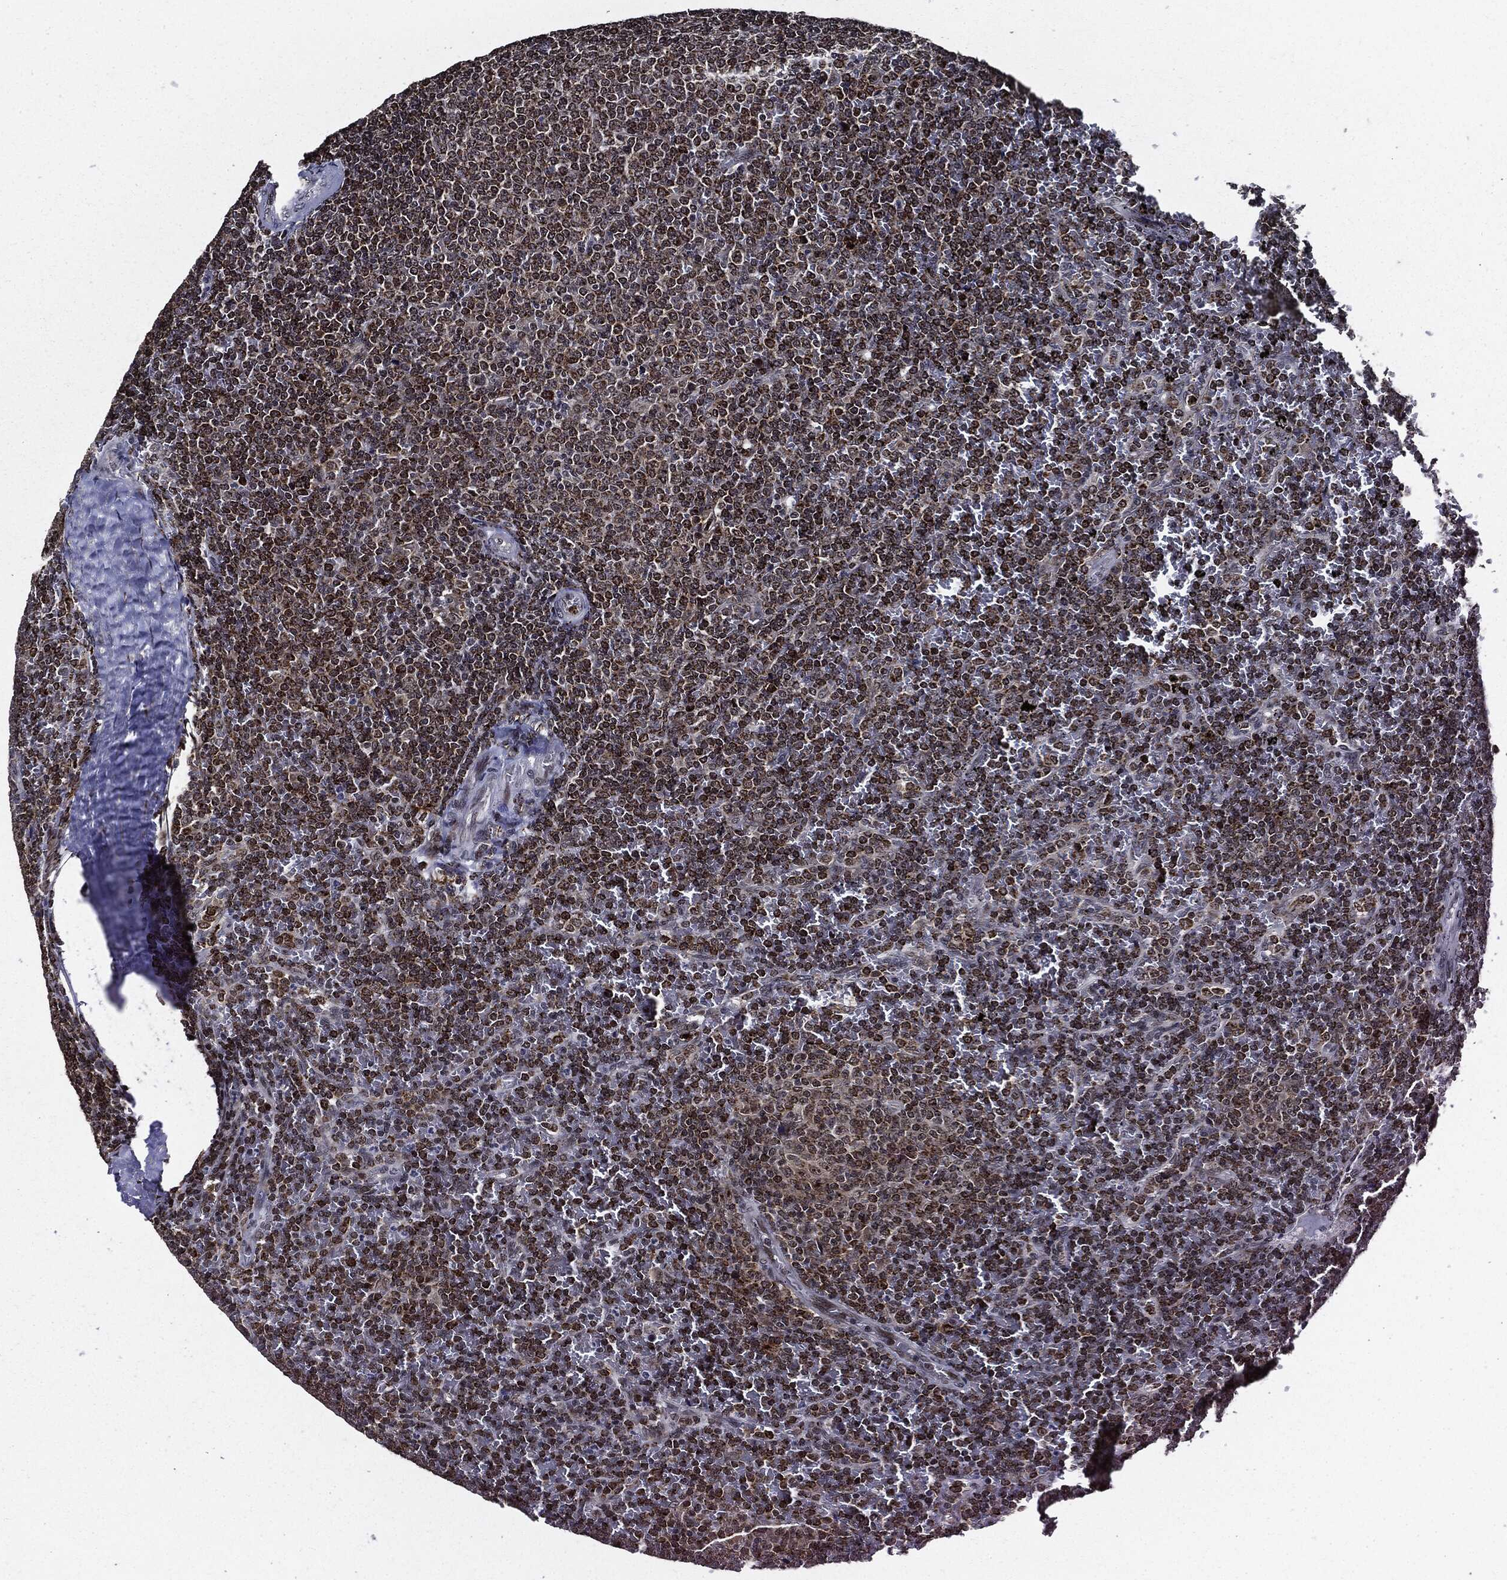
{"staining": {"intensity": "moderate", "quantity": ">75%", "location": "cytoplasmic/membranous,nuclear"}, "tissue": "lymphoma", "cell_type": "Tumor cells", "image_type": "cancer", "snomed": [{"axis": "morphology", "description": "Malignant lymphoma, non-Hodgkin's type, Low grade"}, {"axis": "topography", "description": "Spleen"}], "caption": "Malignant lymphoma, non-Hodgkin's type (low-grade) stained with DAB IHC shows medium levels of moderate cytoplasmic/membranous and nuclear staining in about >75% of tumor cells.", "gene": "SUGT1", "patient": {"sex": "female", "age": 77}}